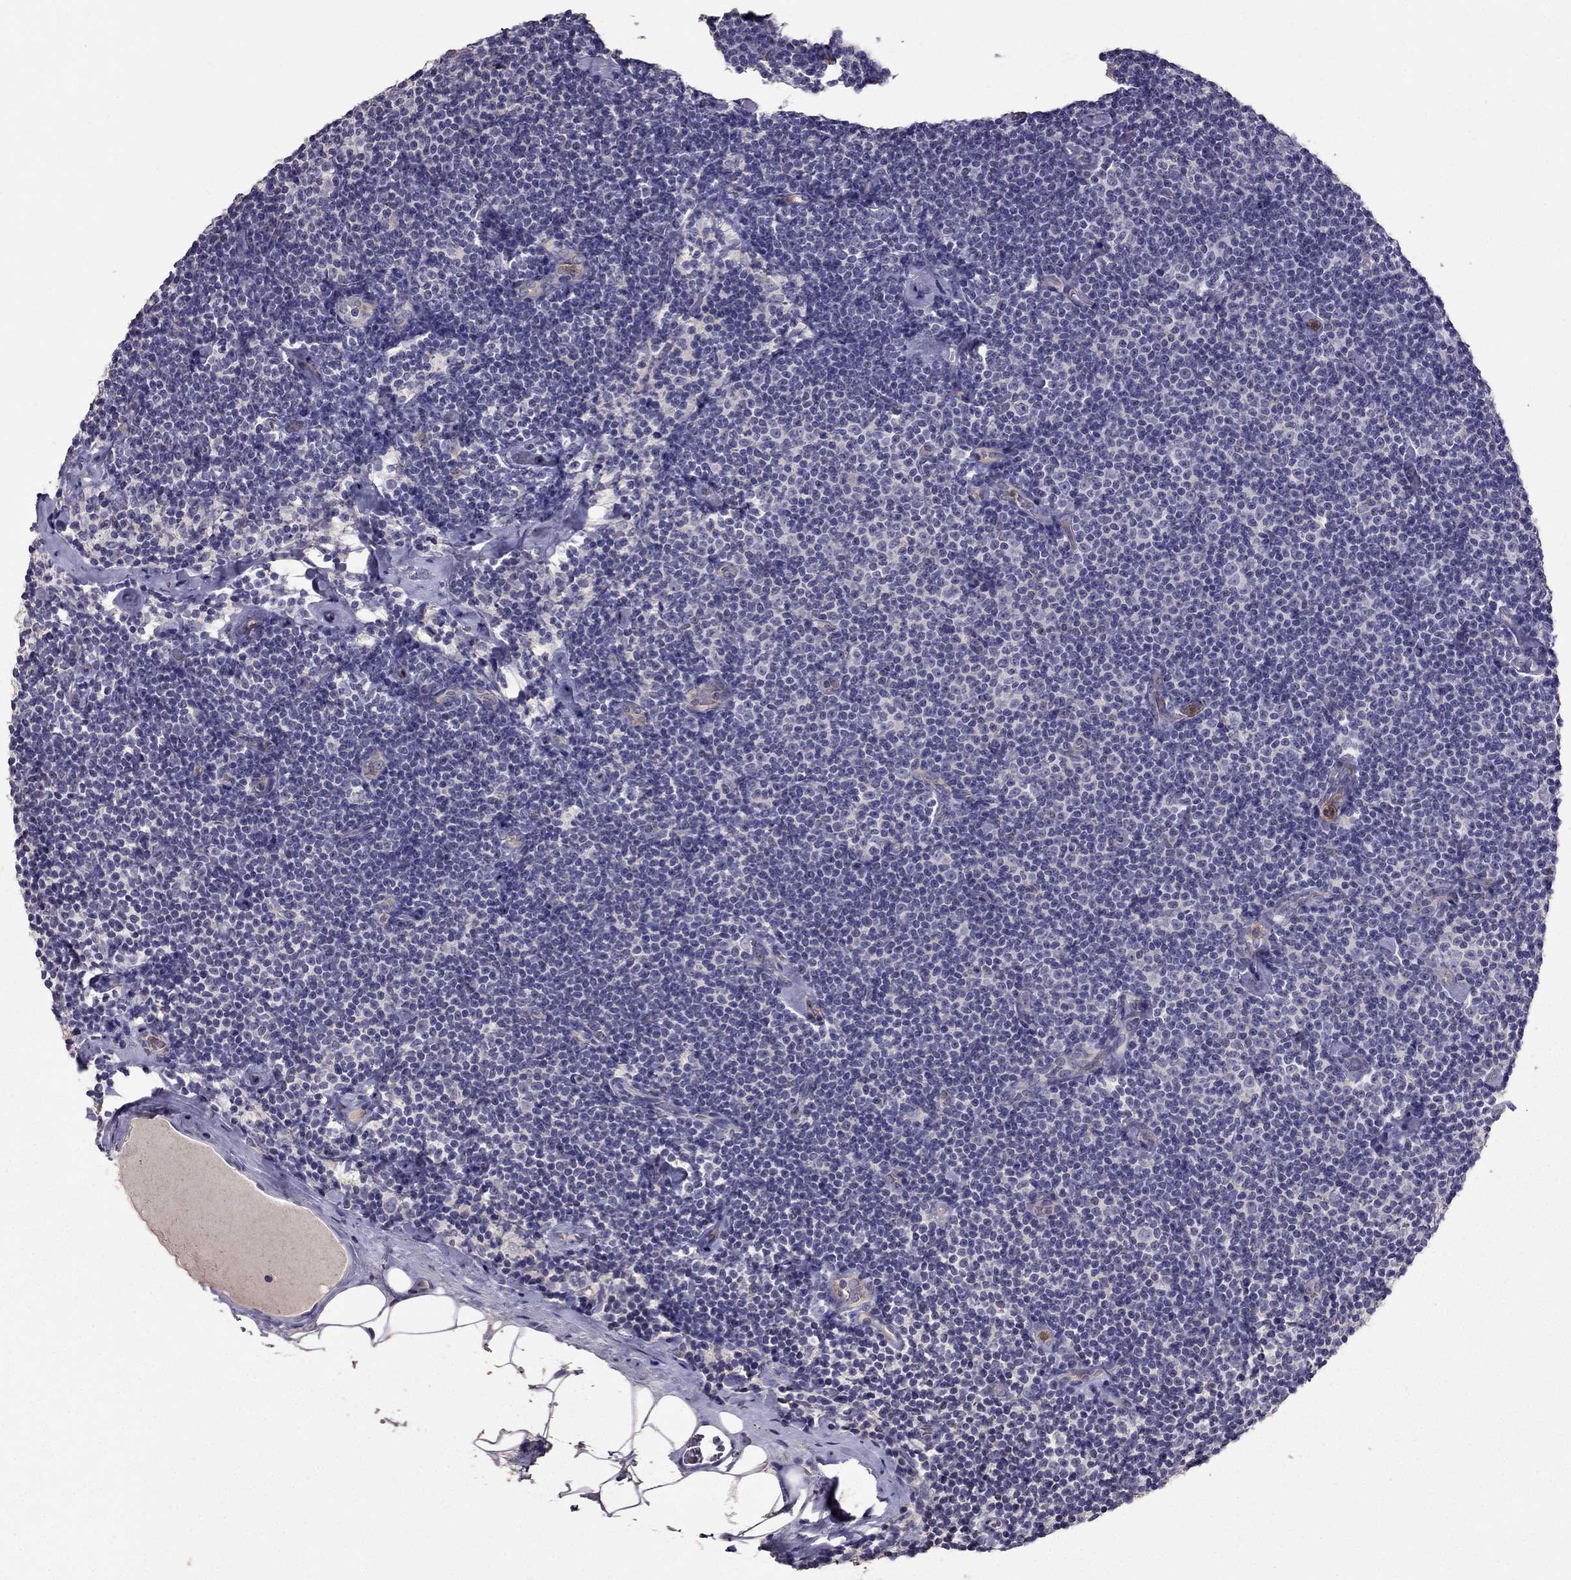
{"staining": {"intensity": "negative", "quantity": "none", "location": "none"}, "tissue": "lymphoma", "cell_type": "Tumor cells", "image_type": "cancer", "snomed": [{"axis": "morphology", "description": "Malignant lymphoma, non-Hodgkin's type, Low grade"}, {"axis": "topography", "description": "Lymph node"}], "caption": "Malignant lymphoma, non-Hodgkin's type (low-grade) was stained to show a protein in brown. There is no significant staining in tumor cells. (Brightfield microscopy of DAB (3,3'-diaminobenzidine) immunohistochemistry at high magnification).", "gene": "RFLNB", "patient": {"sex": "male", "age": 81}}